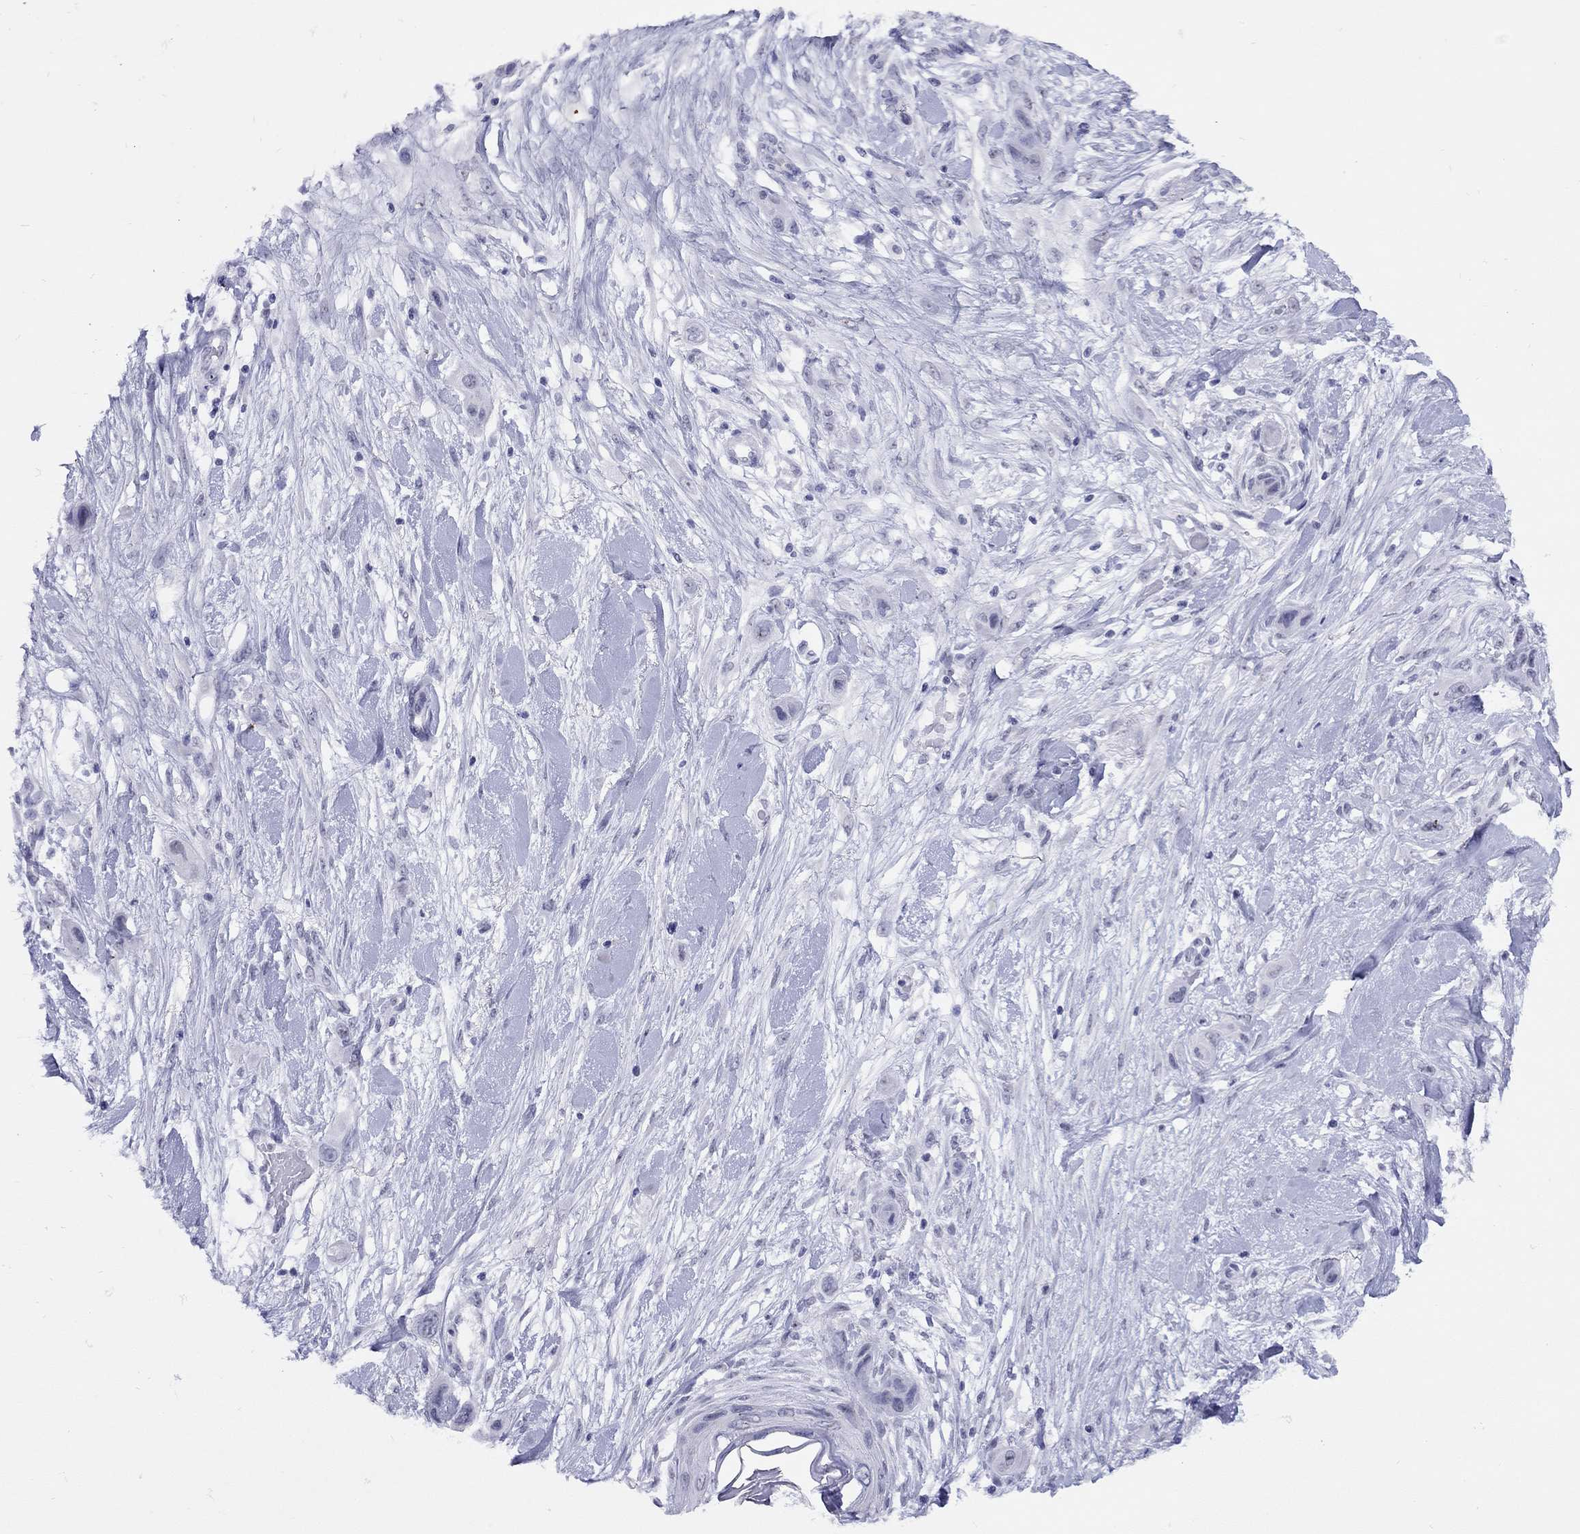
{"staining": {"intensity": "negative", "quantity": "none", "location": "none"}, "tissue": "skin cancer", "cell_type": "Tumor cells", "image_type": "cancer", "snomed": [{"axis": "morphology", "description": "Squamous cell carcinoma, NOS"}, {"axis": "topography", "description": "Skin"}], "caption": "This is an immunohistochemistry photomicrograph of skin cancer. There is no positivity in tumor cells.", "gene": "LYAR", "patient": {"sex": "male", "age": 79}}